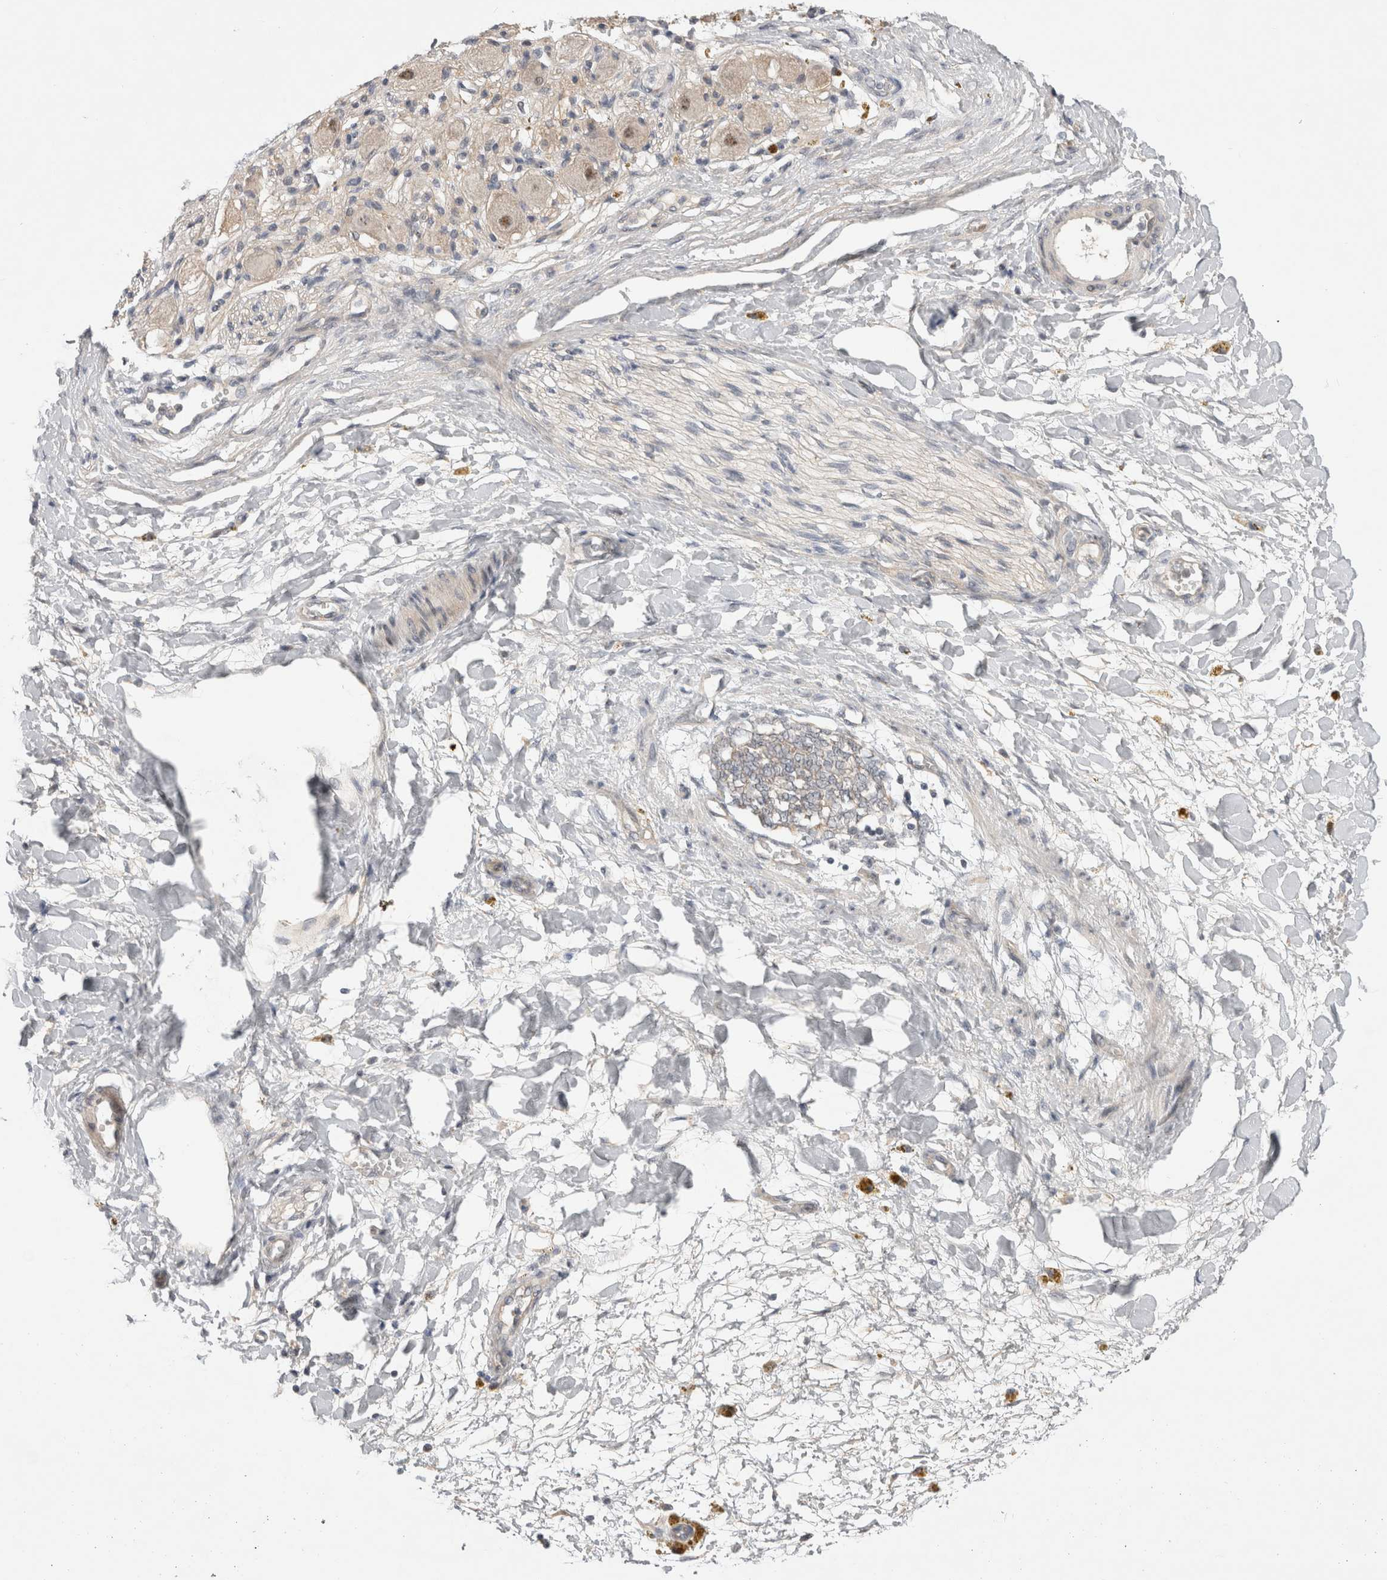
{"staining": {"intensity": "negative", "quantity": "none", "location": "none"}, "tissue": "adipose tissue", "cell_type": "Adipocytes", "image_type": "normal", "snomed": [{"axis": "morphology", "description": "Normal tissue, NOS"}, {"axis": "topography", "description": "Kidney"}, {"axis": "topography", "description": "Peripheral nerve tissue"}], "caption": "Immunohistochemistry (IHC) micrograph of benign adipose tissue: human adipose tissue stained with DAB displays no significant protein staining in adipocytes.", "gene": "CERS3", "patient": {"sex": "male", "age": 7}}